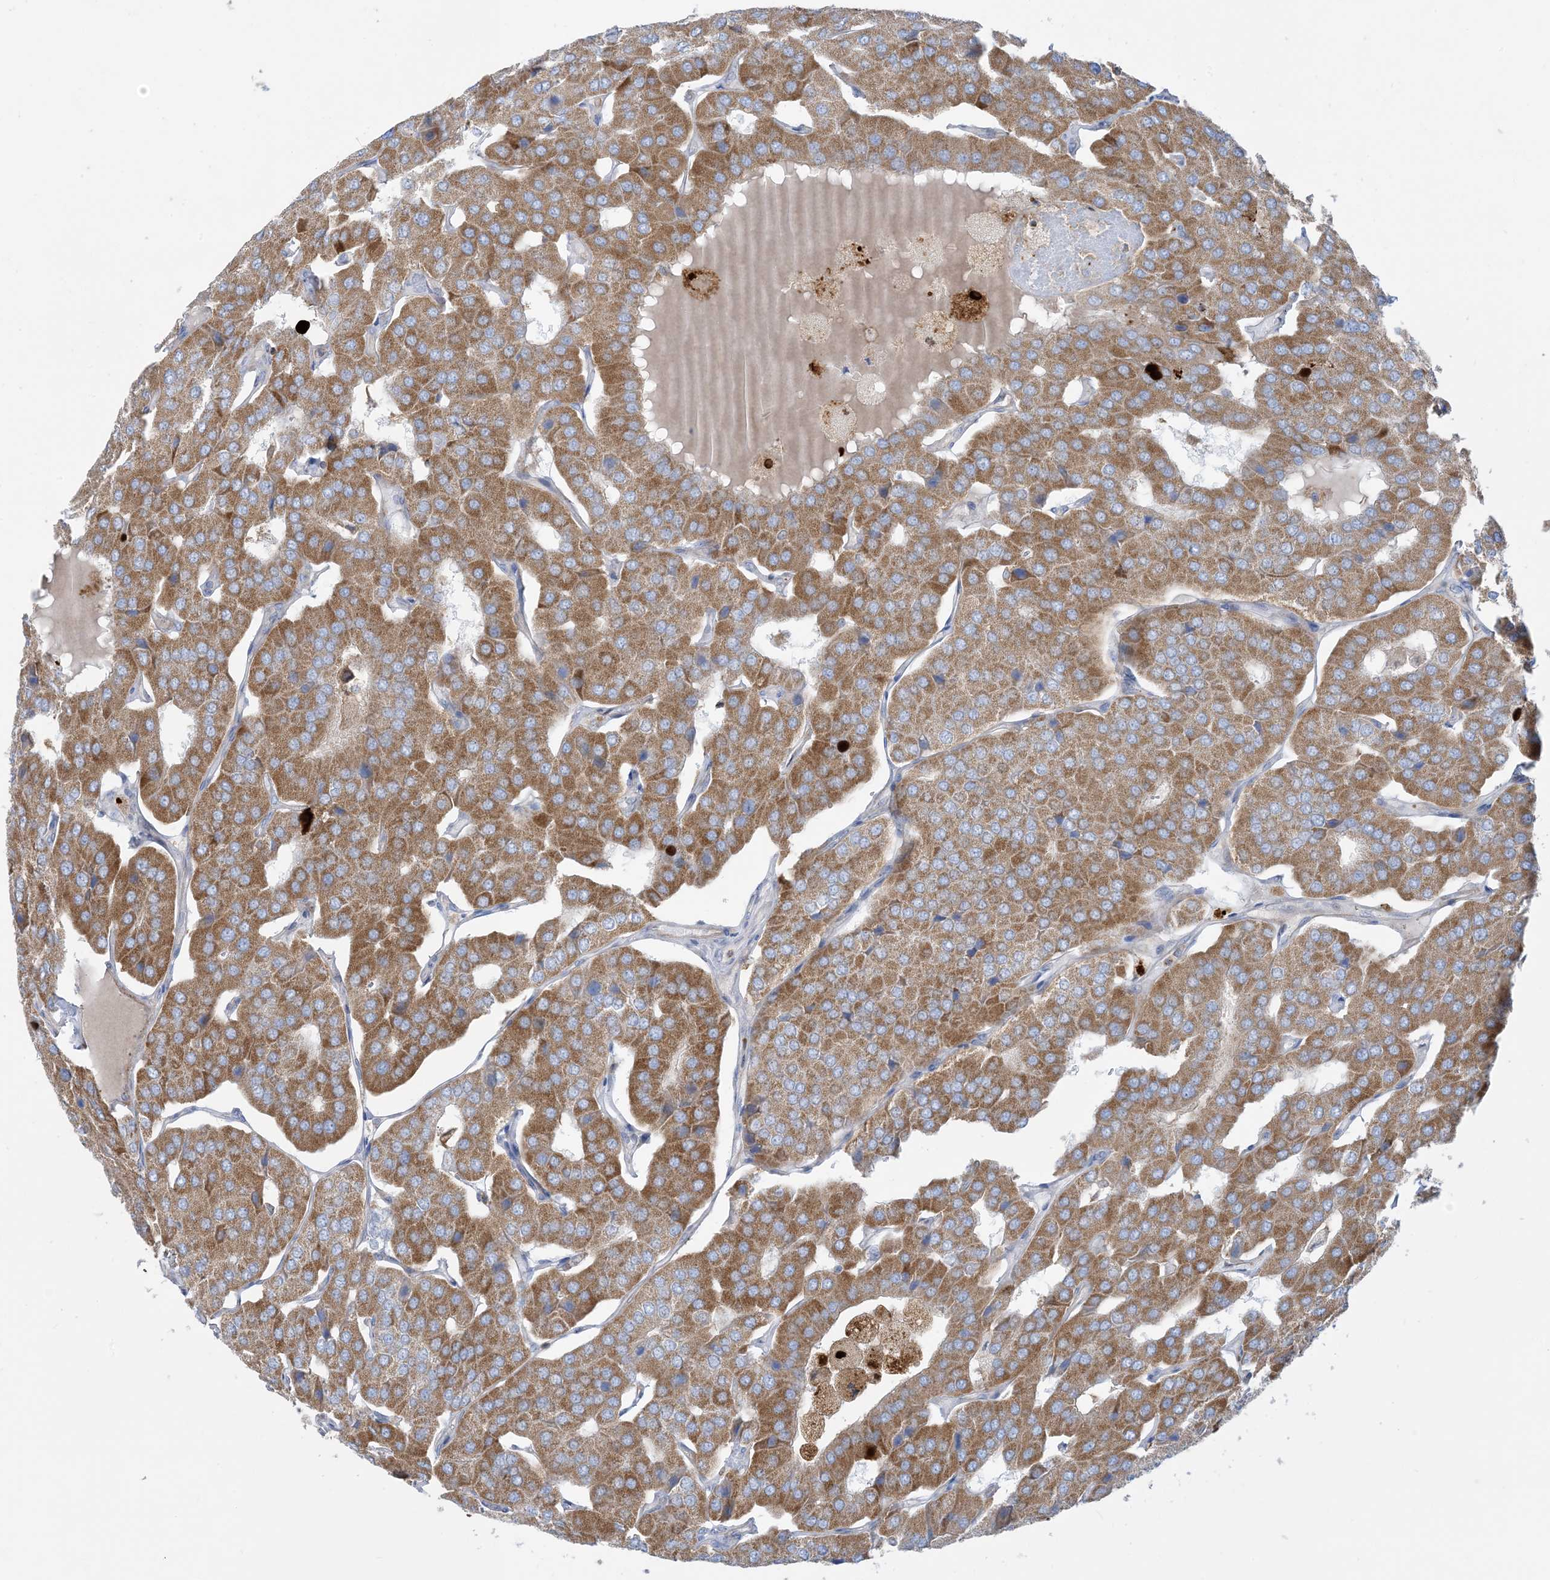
{"staining": {"intensity": "moderate", "quantity": ">75%", "location": "cytoplasmic/membranous"}, "tissue": "parathyroid gland", "cell_type": "Glandular cells", "image_type": "normal", "snomed": [{"axis": "morphology", "description": "Normal tissue, NOS"}, {"axis": "morphology", "description": "Adenoma, NOS"}, {"axis": "topography", "description": "Parathyroid gland"}], "caption": "Glandular cells show medium levels of moderate cytoplasmic/membranous positivity in approximately >75% of cells in normal parathyroid gland. (brown staining indicates protein expression, while blue staining denotes nuclei).", "gene": "GTF3C2", "patient": {"sex": "female", "age": 86}}